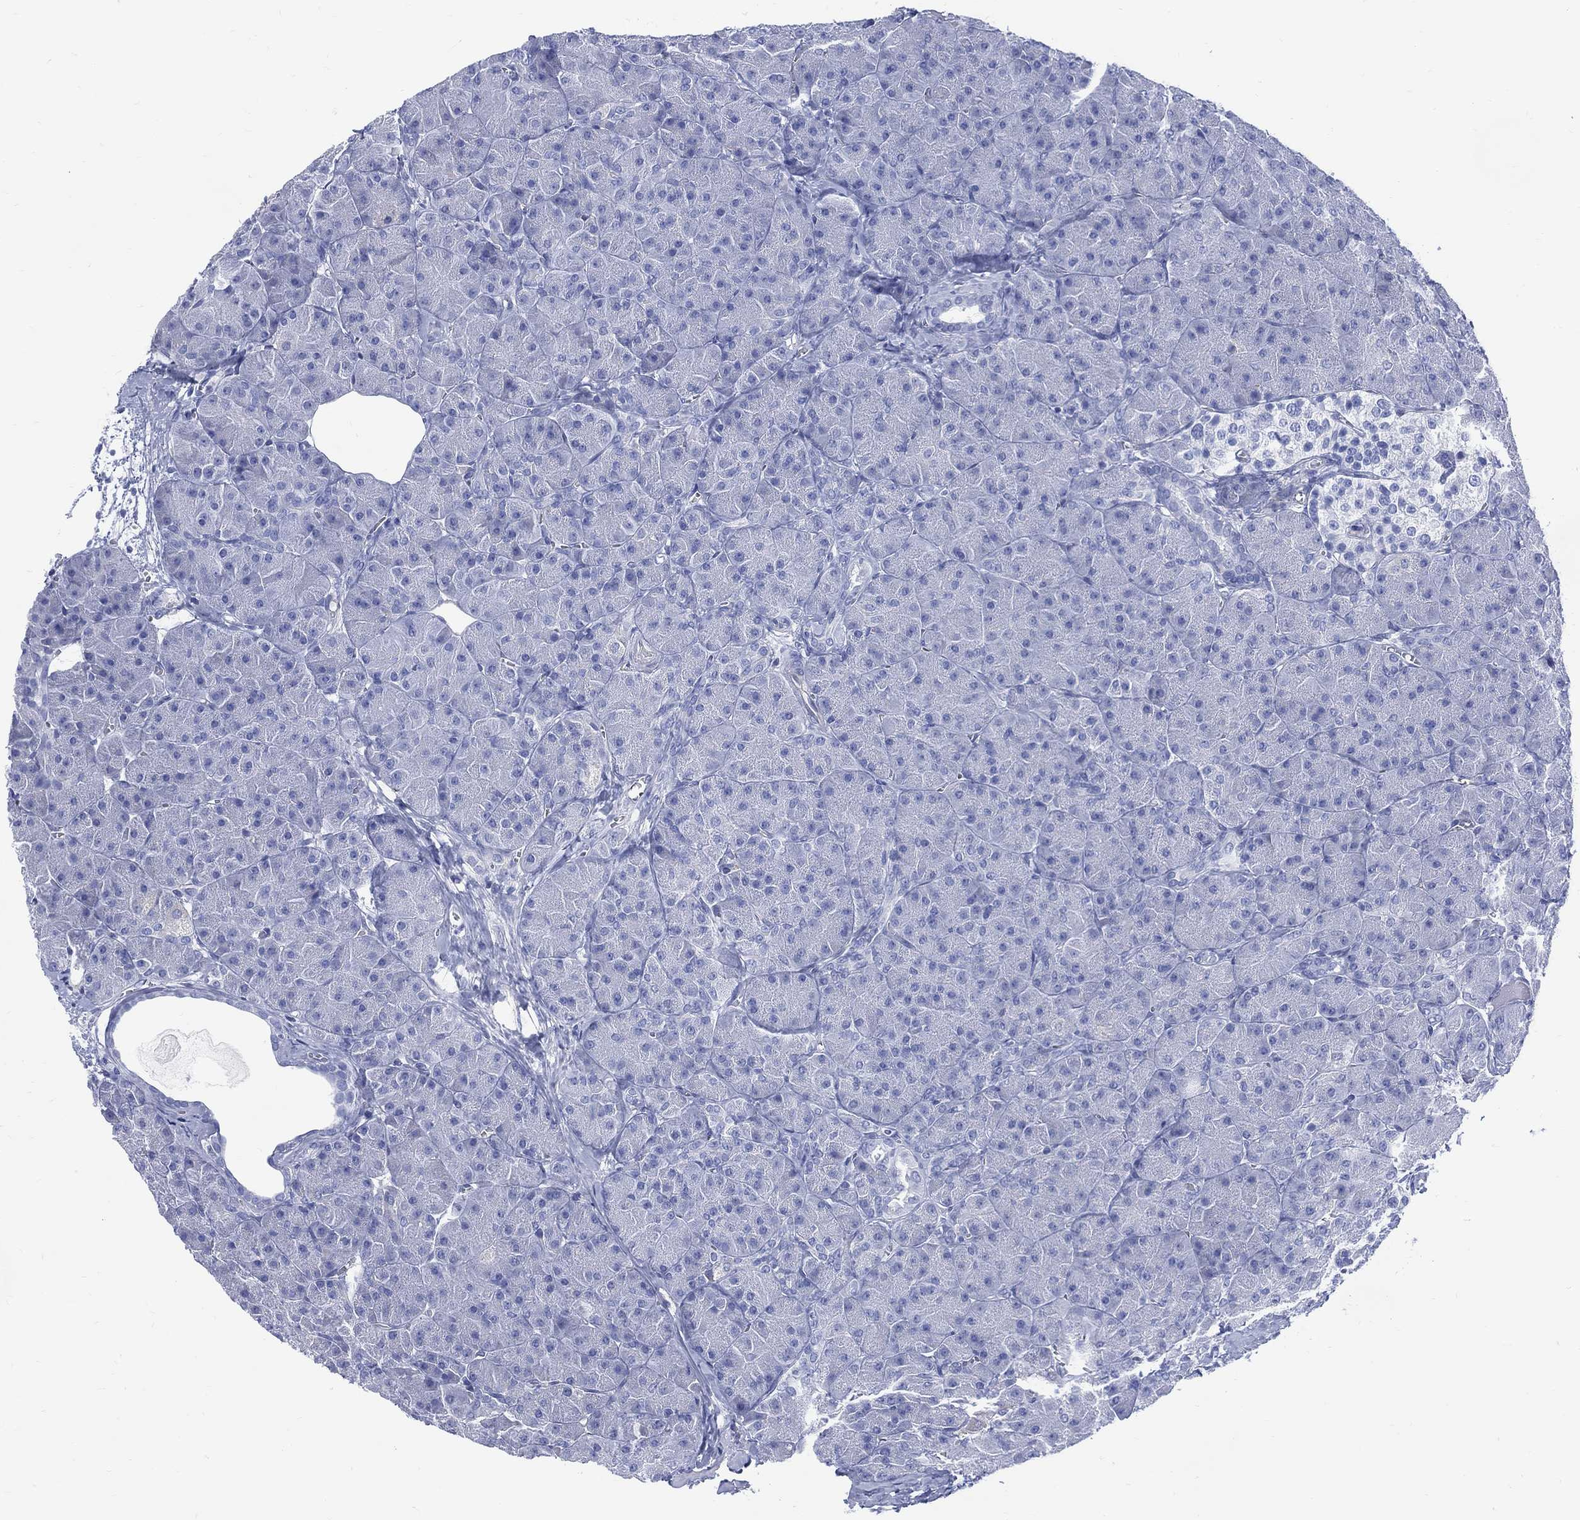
{"staining": {"intensity": "negative", "quantity": "none", "location": "none"}, "tissue": "pancreas", "cell_type": "Exocrine glandular cells", "image_type": "normal", "snomed": [{"axis": "morphology", "description": "Normal tissue, NOS"}, {"axis": "topography", "description": "Pancreas"}], "caption": "Exocrine glandular cells show no significant protein positivity in unremarkable pancreas. (Stains: DAB immunohistochemistry (IHC) with hematoxylin counter stain, Microscopy: brightfield microscopy at high magnification).", "gene": "DDI1", "patient": {"sex": "male", "age": 61}}